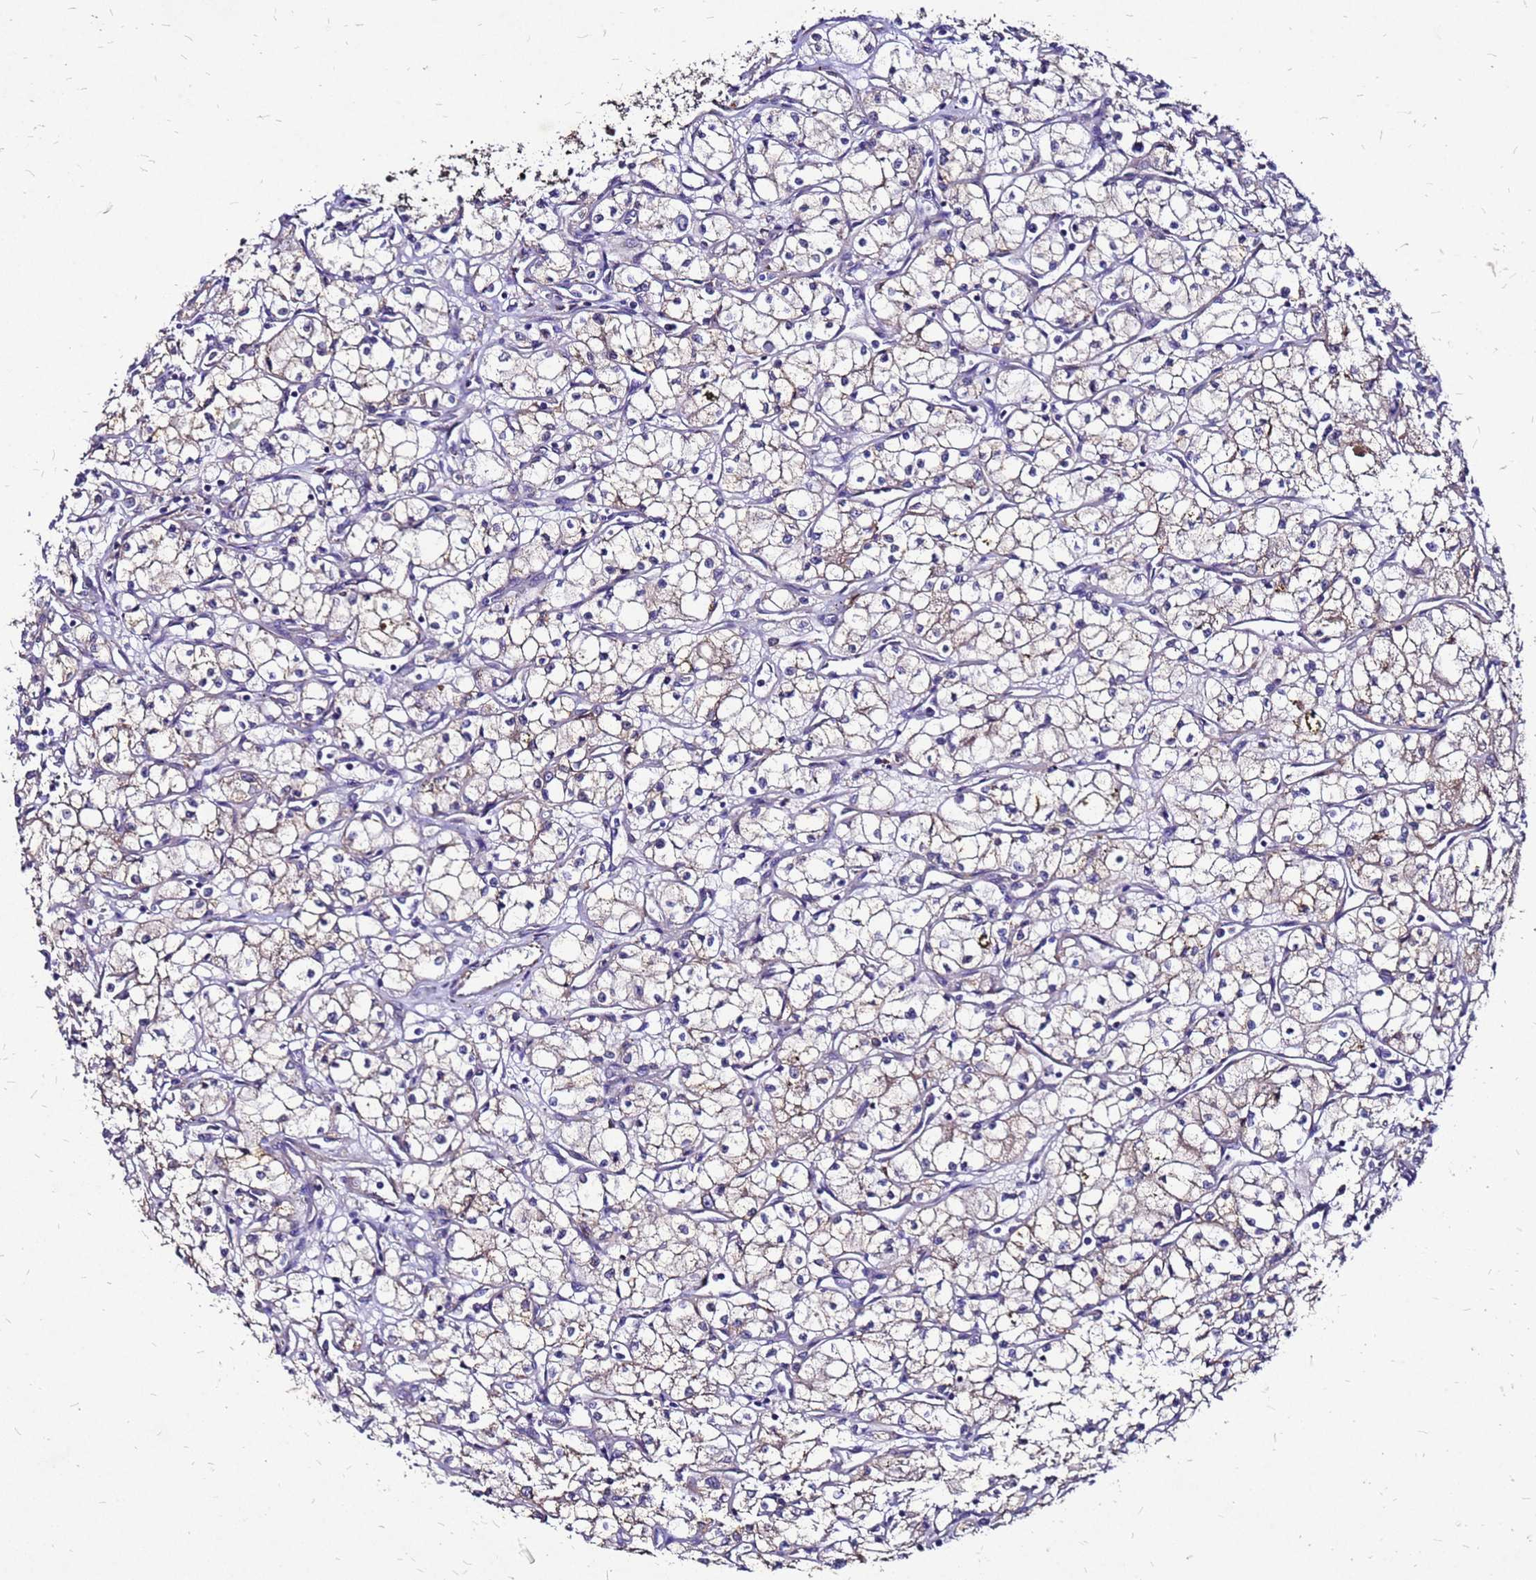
{"staining": {"intensity": "negative", "quantity": "none", "location": "none"}, "tissue": "renal cancer", "cell_type": "Tumor cells", "image_type": "cancer", "snomed": [{"axis": "morphology", "description": "Adenocarcinoma, NOS"}, {"axis": "topography", "description": "Kidney"}], "caption": "Protein analysis of renal adenocarcinoma reveals no significant staining in tumor cells. Nuclei are stained in blue.", "gene": "DUSP23", "patient": {"sex": "male", "age": 59}}